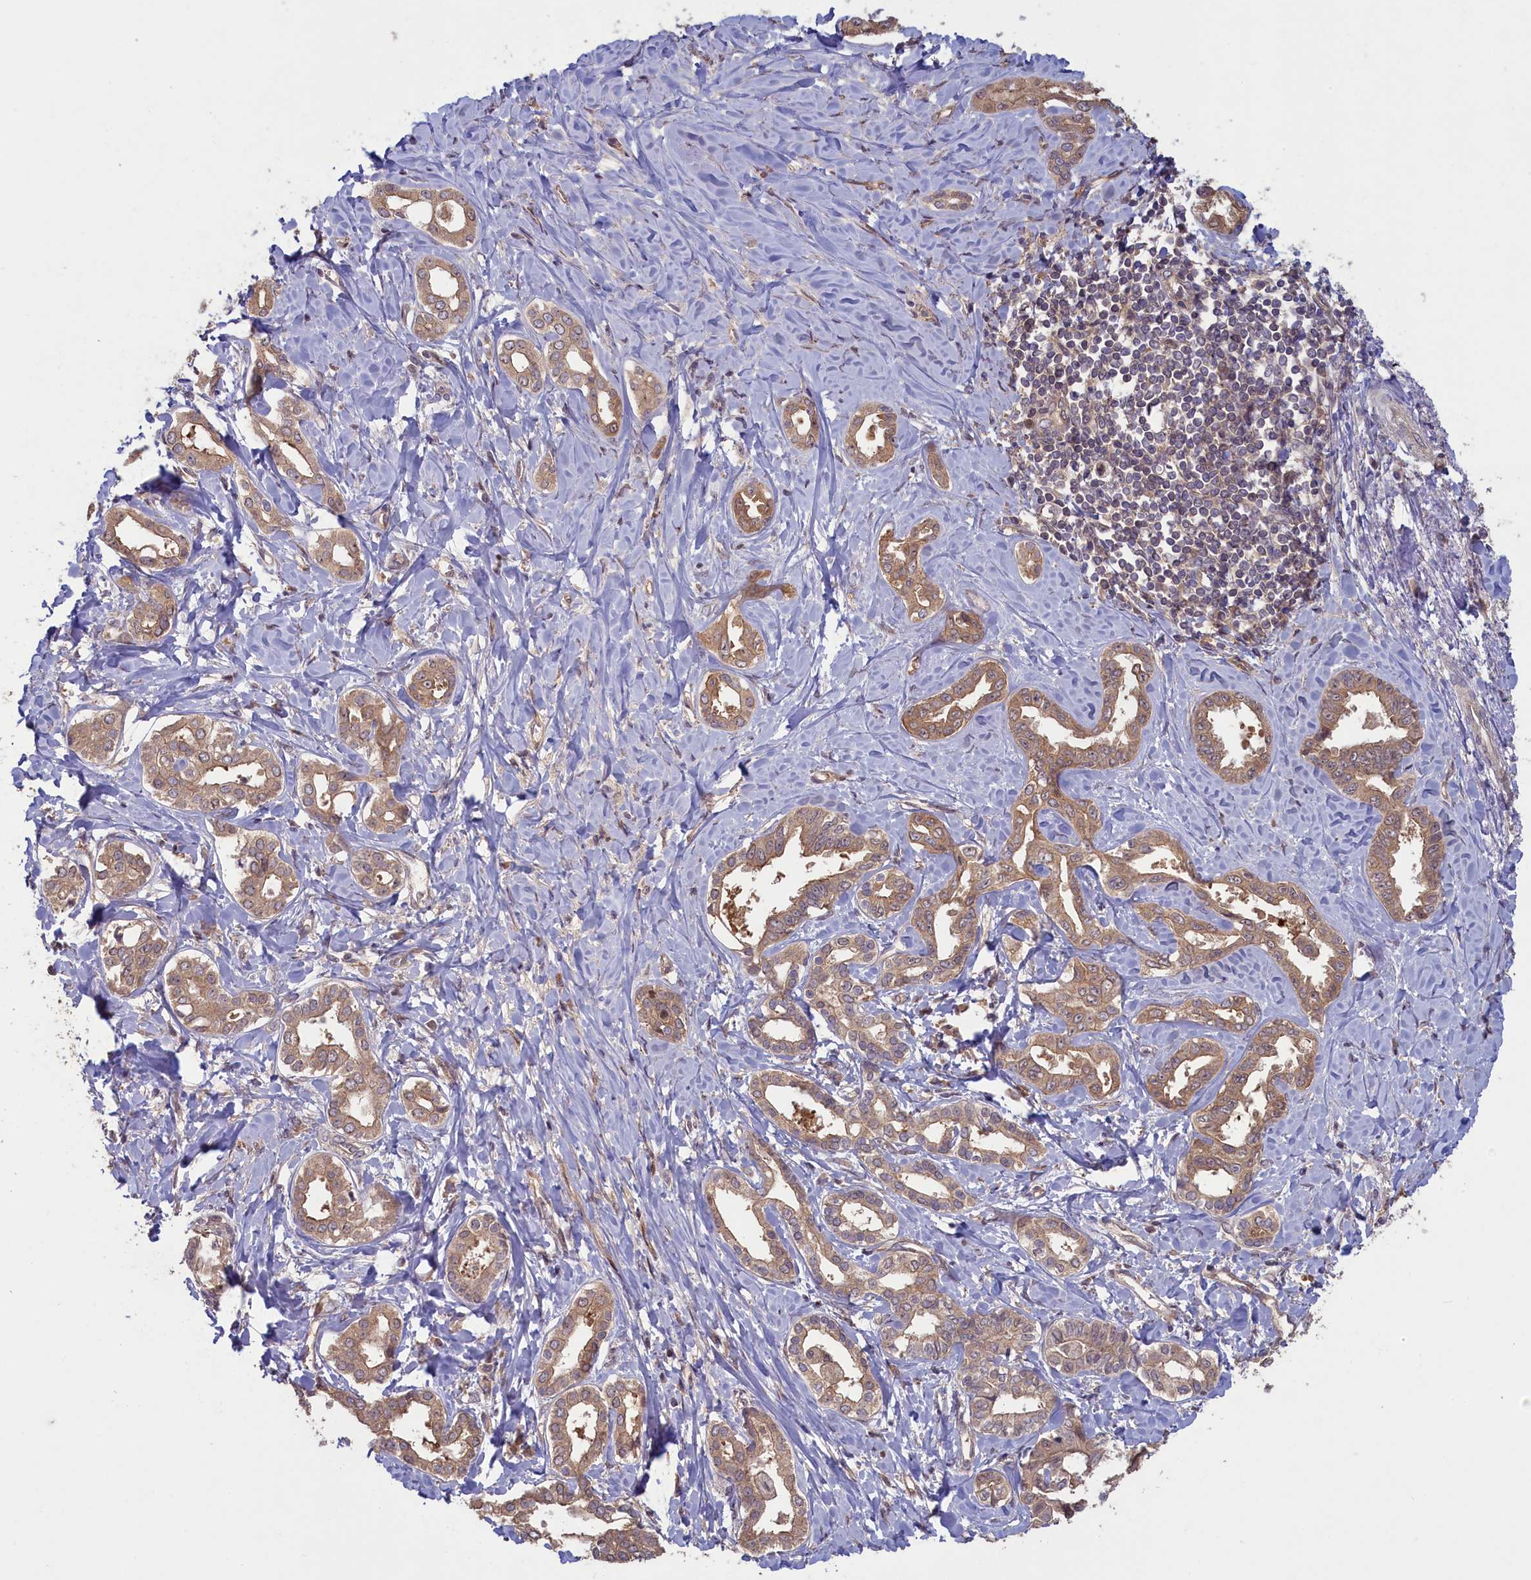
{"staining": {"intensity": "weak", "quantity": "25%-75%", "location": "cytoplasmic/membranous"}, "tissue": "liver cancer", "cell_type": "Tumor cells", "image_type": "cancer", "snomed": [{"axis": "morphology", "description": "Cholangiocarcinoma"}, {"axis": "topography", "description": "Liver"}], "caption": "Tumor cells show weak cytoplasmic/membranous expression in about 25%-75% of cells in liver cholangiocarcinoma.", "gene": "CIAO2B", "patient": {"sex": "female", "age": 77}}